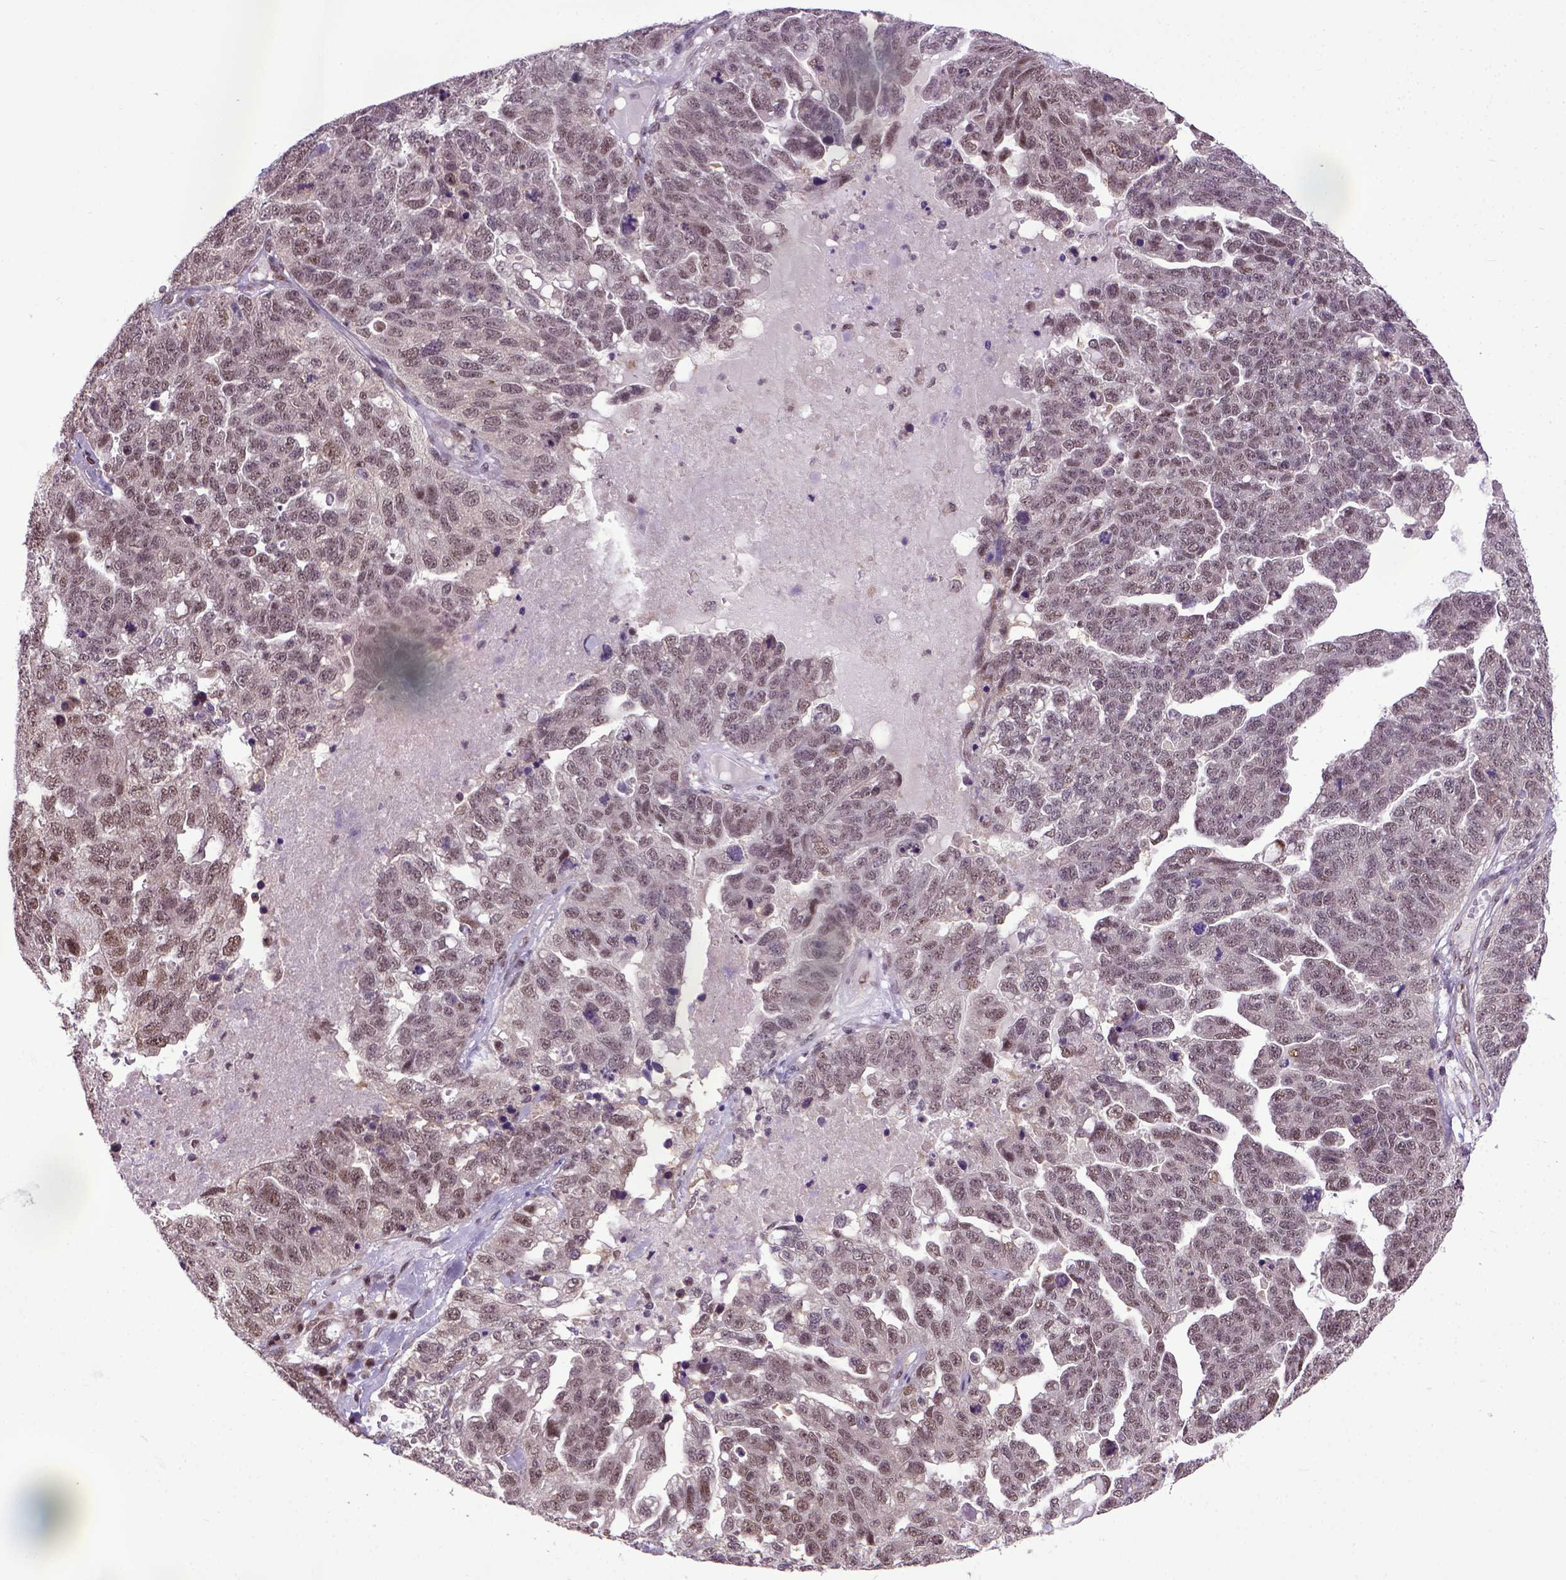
{"staining": {"intensity": "moderate", "quantity": "25%-75%", "location": "nuclear"}, "tissue": "ovarian cancer", "cell_type": "Tumor cells", "image_type": "cancer", "snomed": [{"axis": "morphology", "description": "Cystadenocarcinoma, serous, NOS"}, {"axis": "topography", "description": "Ovary"}], "caption": "Serous cystadenocarcinoma (ovarian) tissue shows moderate nuclear positivity in about 25%-75% of tumor cells", "gene": "UBA3", "patient": {"sex": "female", "age": 71}}